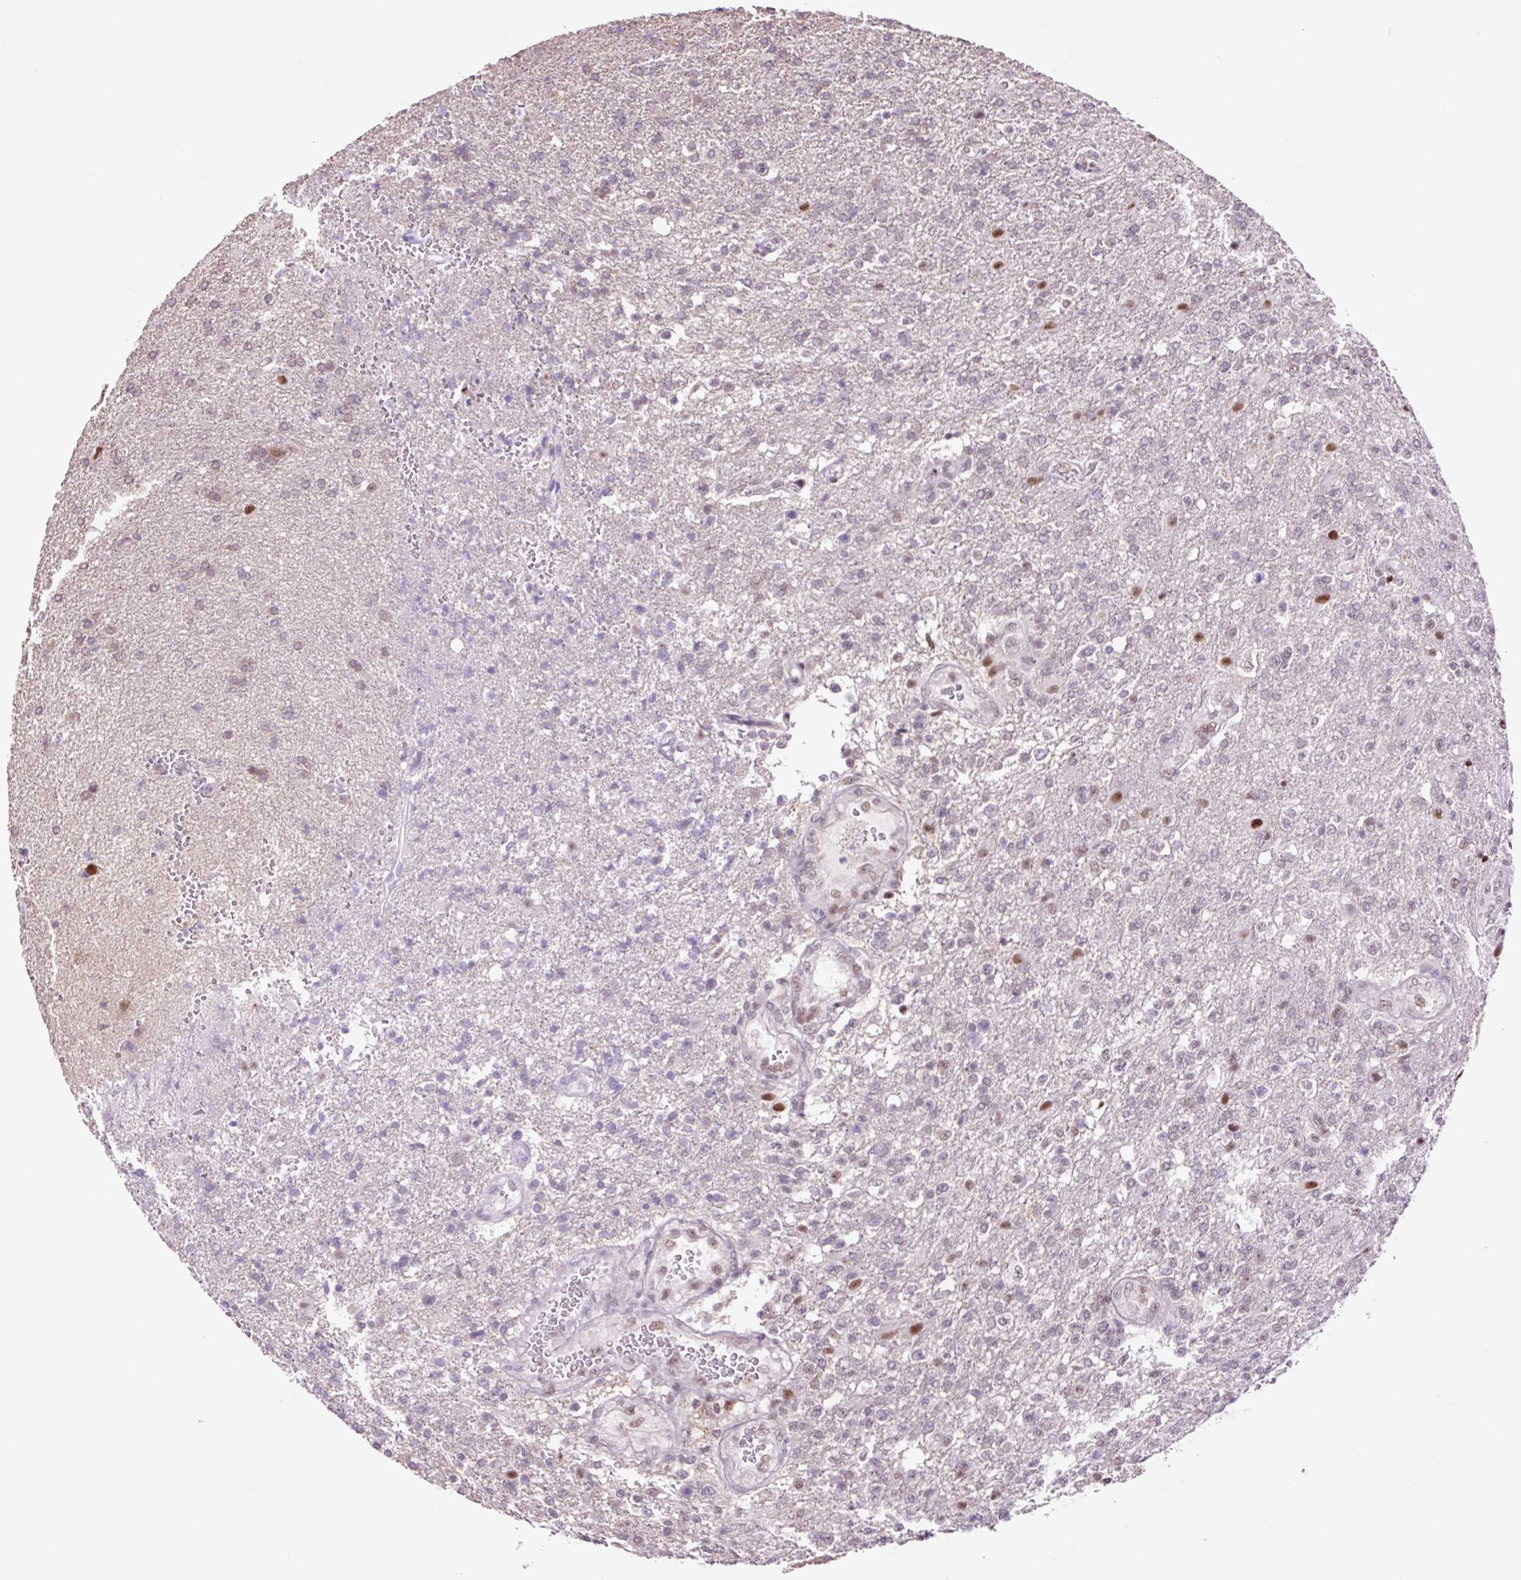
{"staining": {"intensity": "negative", "quantity": "none", "location": "none"}, "tissue": "glioma", "cell_type": "Tumor cells", "image_type": "cancer", "snomed": [{"axis": "morphology", "description": "Glioma, malignant, High grade"}, {"axis": "topography", "description": "Brain"}], "caption": "There is no significant expression in tumor cells of glioma. (IHC, brightfield microscopy, high magnification).", "gene": "TAF1A", "patient": {"sex": "male", "age": 56}}